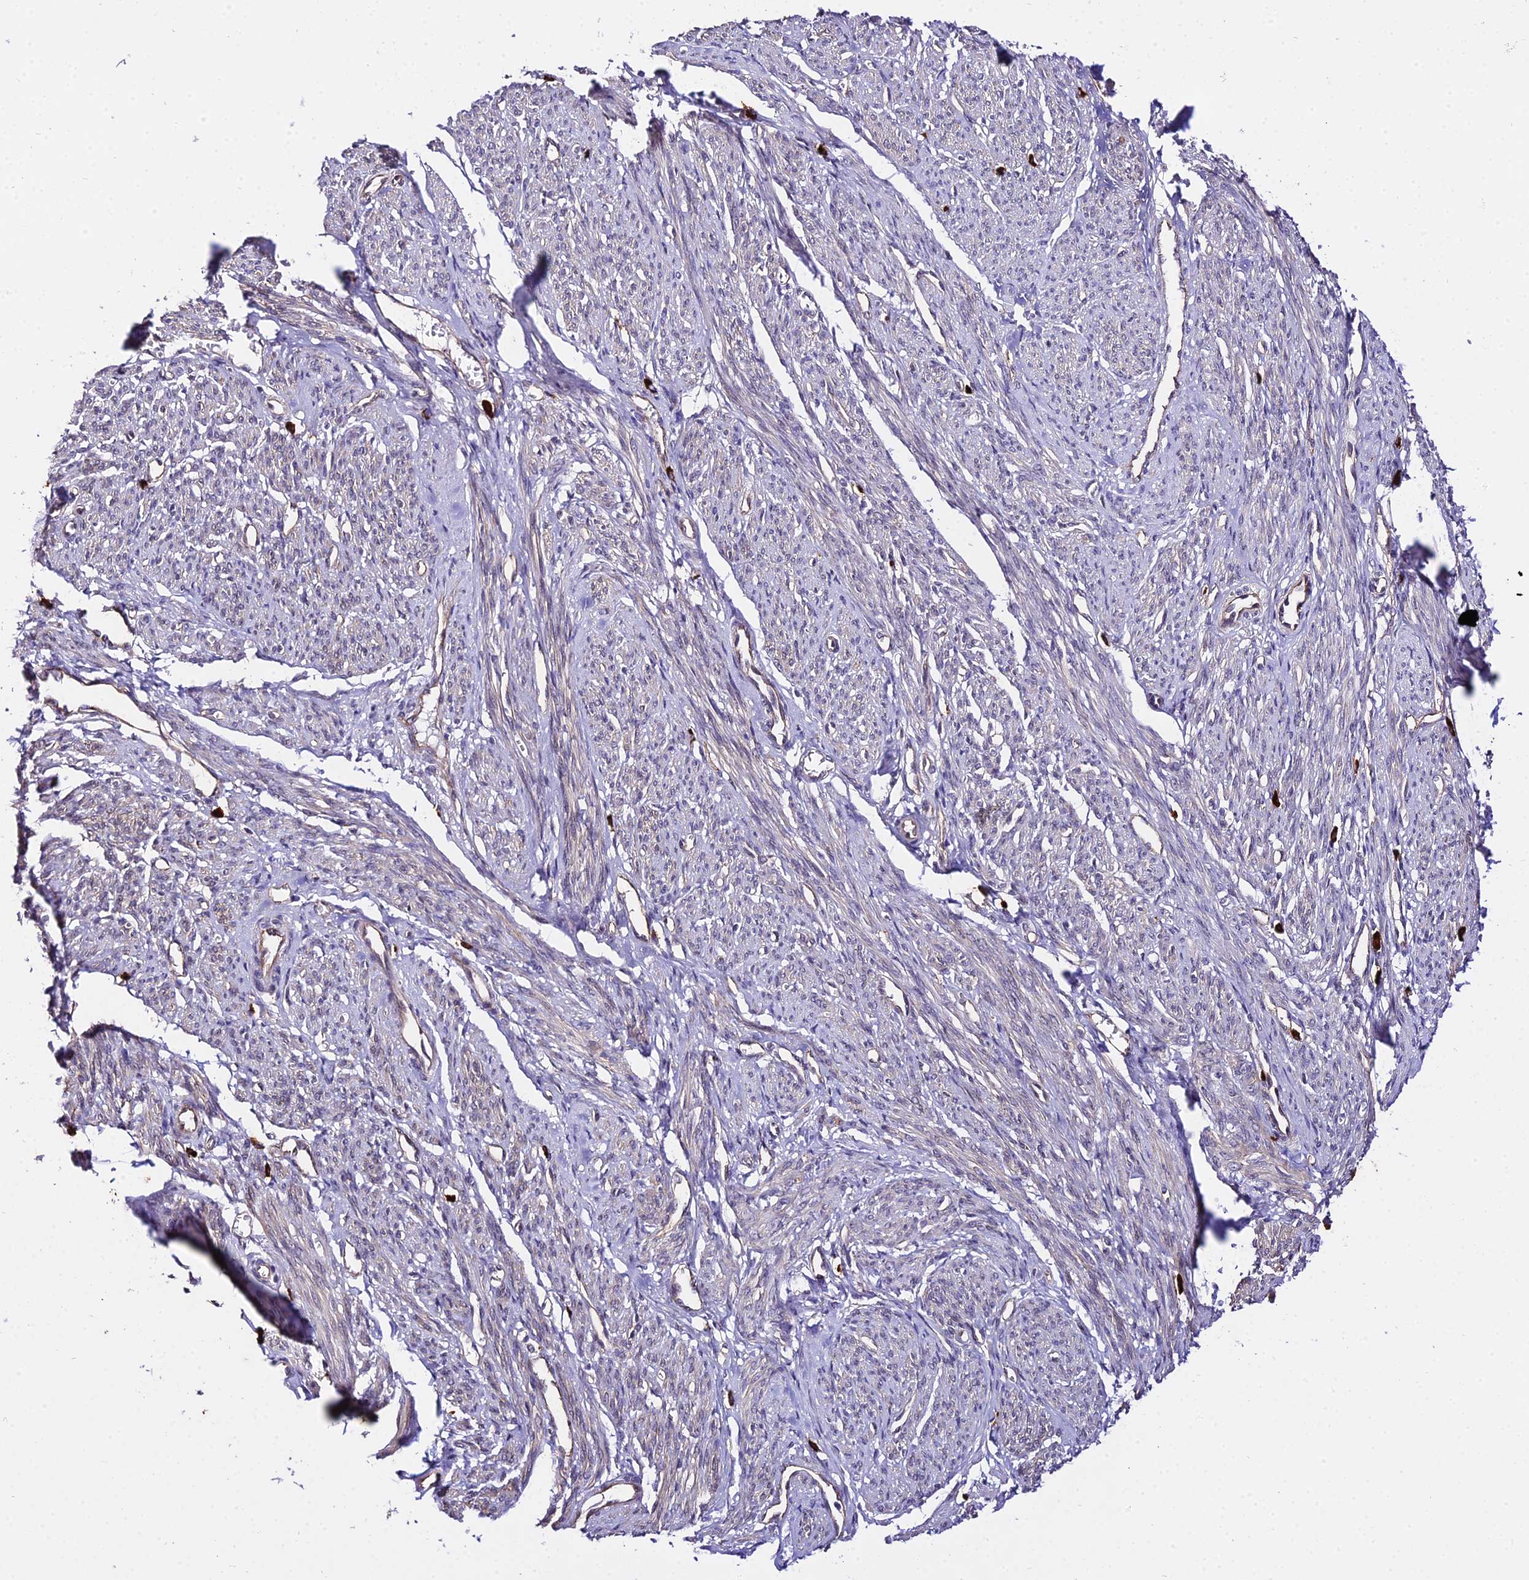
{"staining": {"intensity": "weak", "quantity": "<25%", "location": "nuclear"}, "tissue": "smooth muscle", "cell_type": "Smooth muscle cells", "image_type": "normal", "snomed": [{"axis": "morphology", "description": "Normal tissue, NOS"}, {"axis": "topography", "description": "Smooth muscle"}], "caption": "Immunohistochemical staining of normal smooth muscle reveals no significant expression in smooth muscle cells. (DAB (3,3'-diaminobenzidine) immunohistochemistry (IHC) with hematoxylin counter stain).", "gene": "POLR2I", "patient": {"sex": "female", "age": 65}}